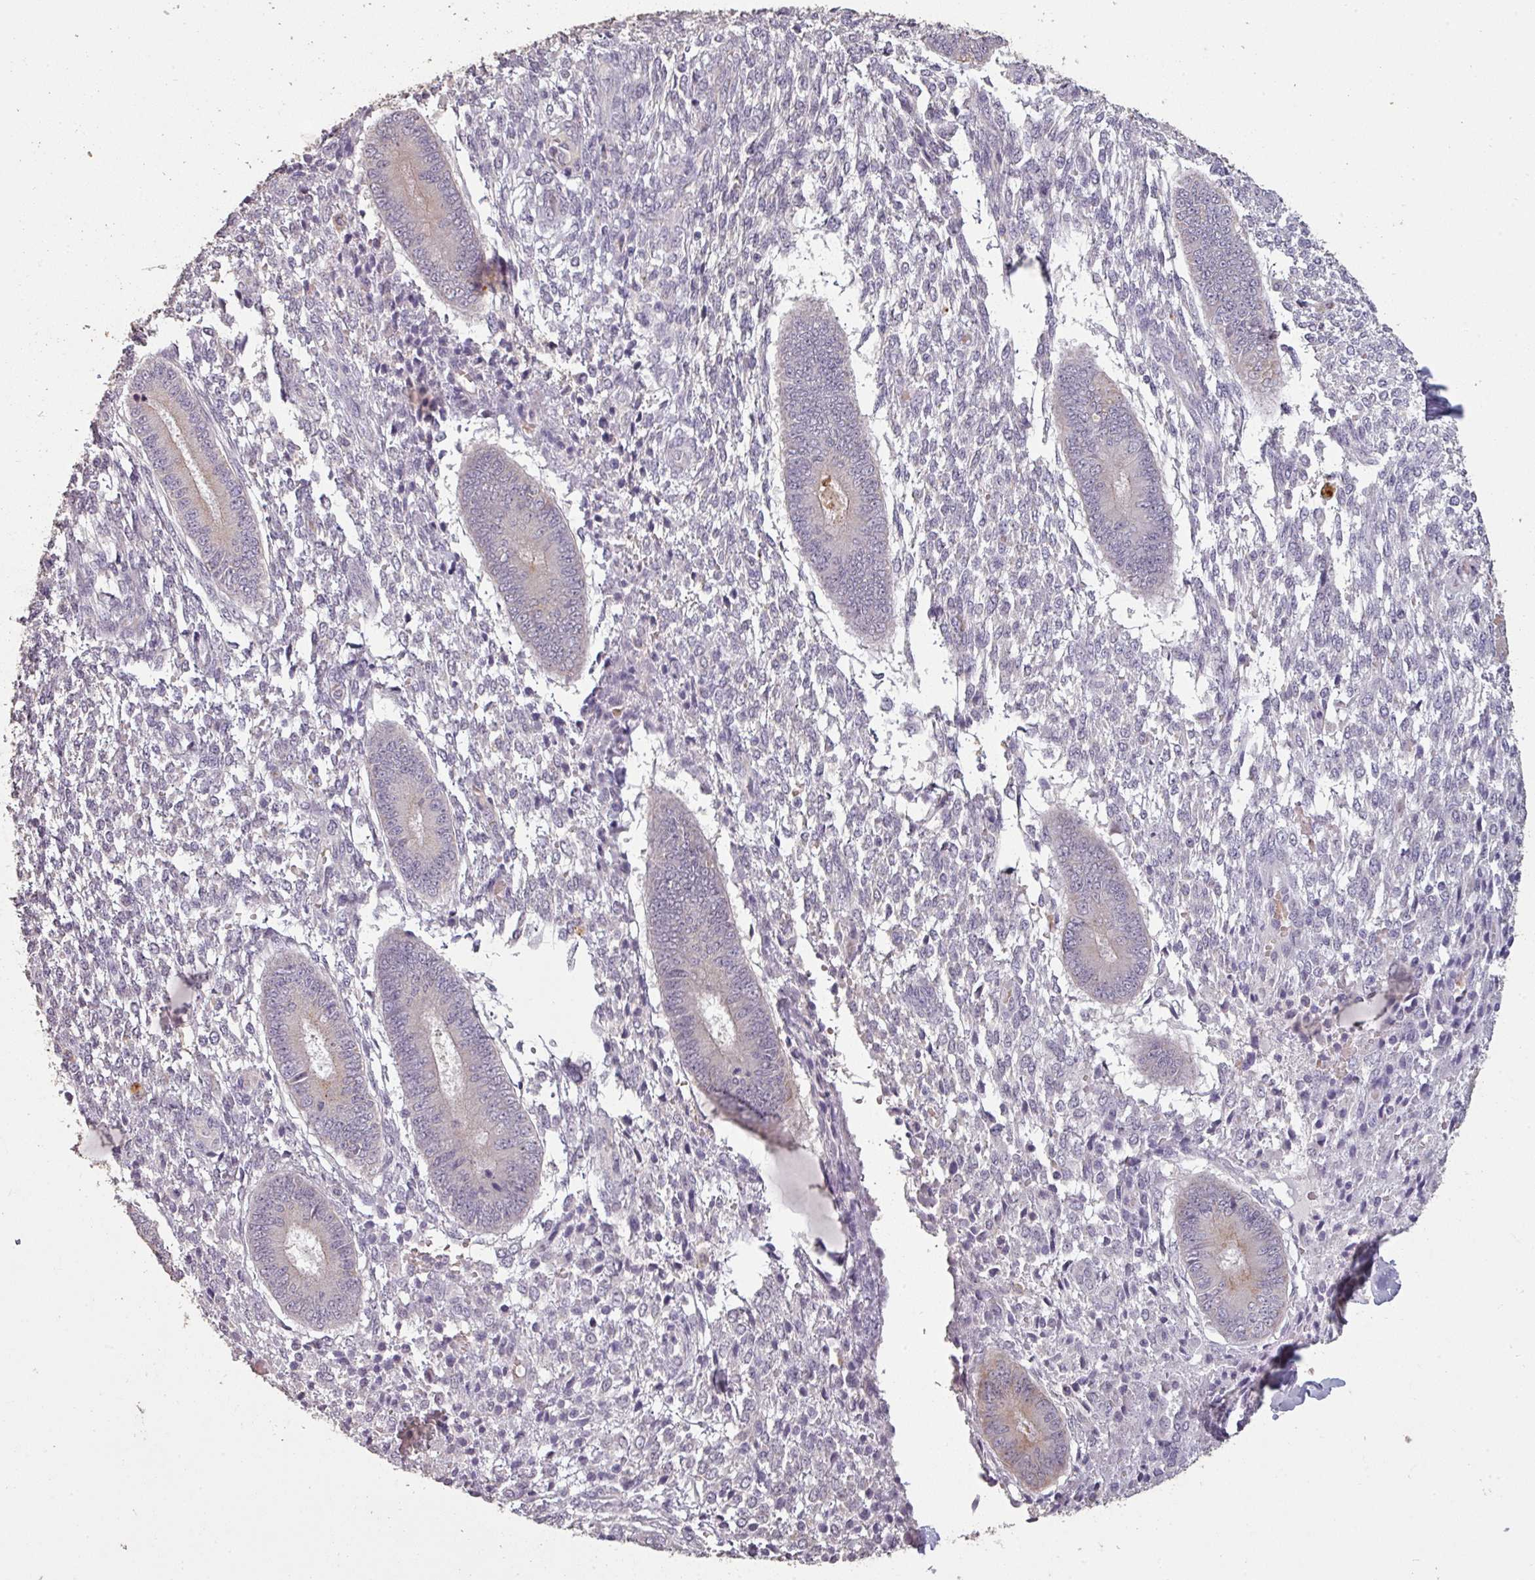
{"staining": {"intensity": "negative", "quantity": "none", "location": "none"}, "tissue": "endometrium", "cell_type": "Cells in endometrial stroma", "image_type": "normal", "snomed": [{"axis": "morphology", "description": "Normal tissue, NOS"}, {"axis": "topography", "description": "Endometrium"}], "caption": "This is a photomicrograph of immunohistochemistry (IHC) staining of normal endometrium, which shows no staining in cells in endometrial stroma. (DAB (3,3'-diaminobenzidine) IHC visualized using brightfield microscopy, high magnification).", "gene": "LYPLA1", "patient": {"sex": "female", "age": 49}}